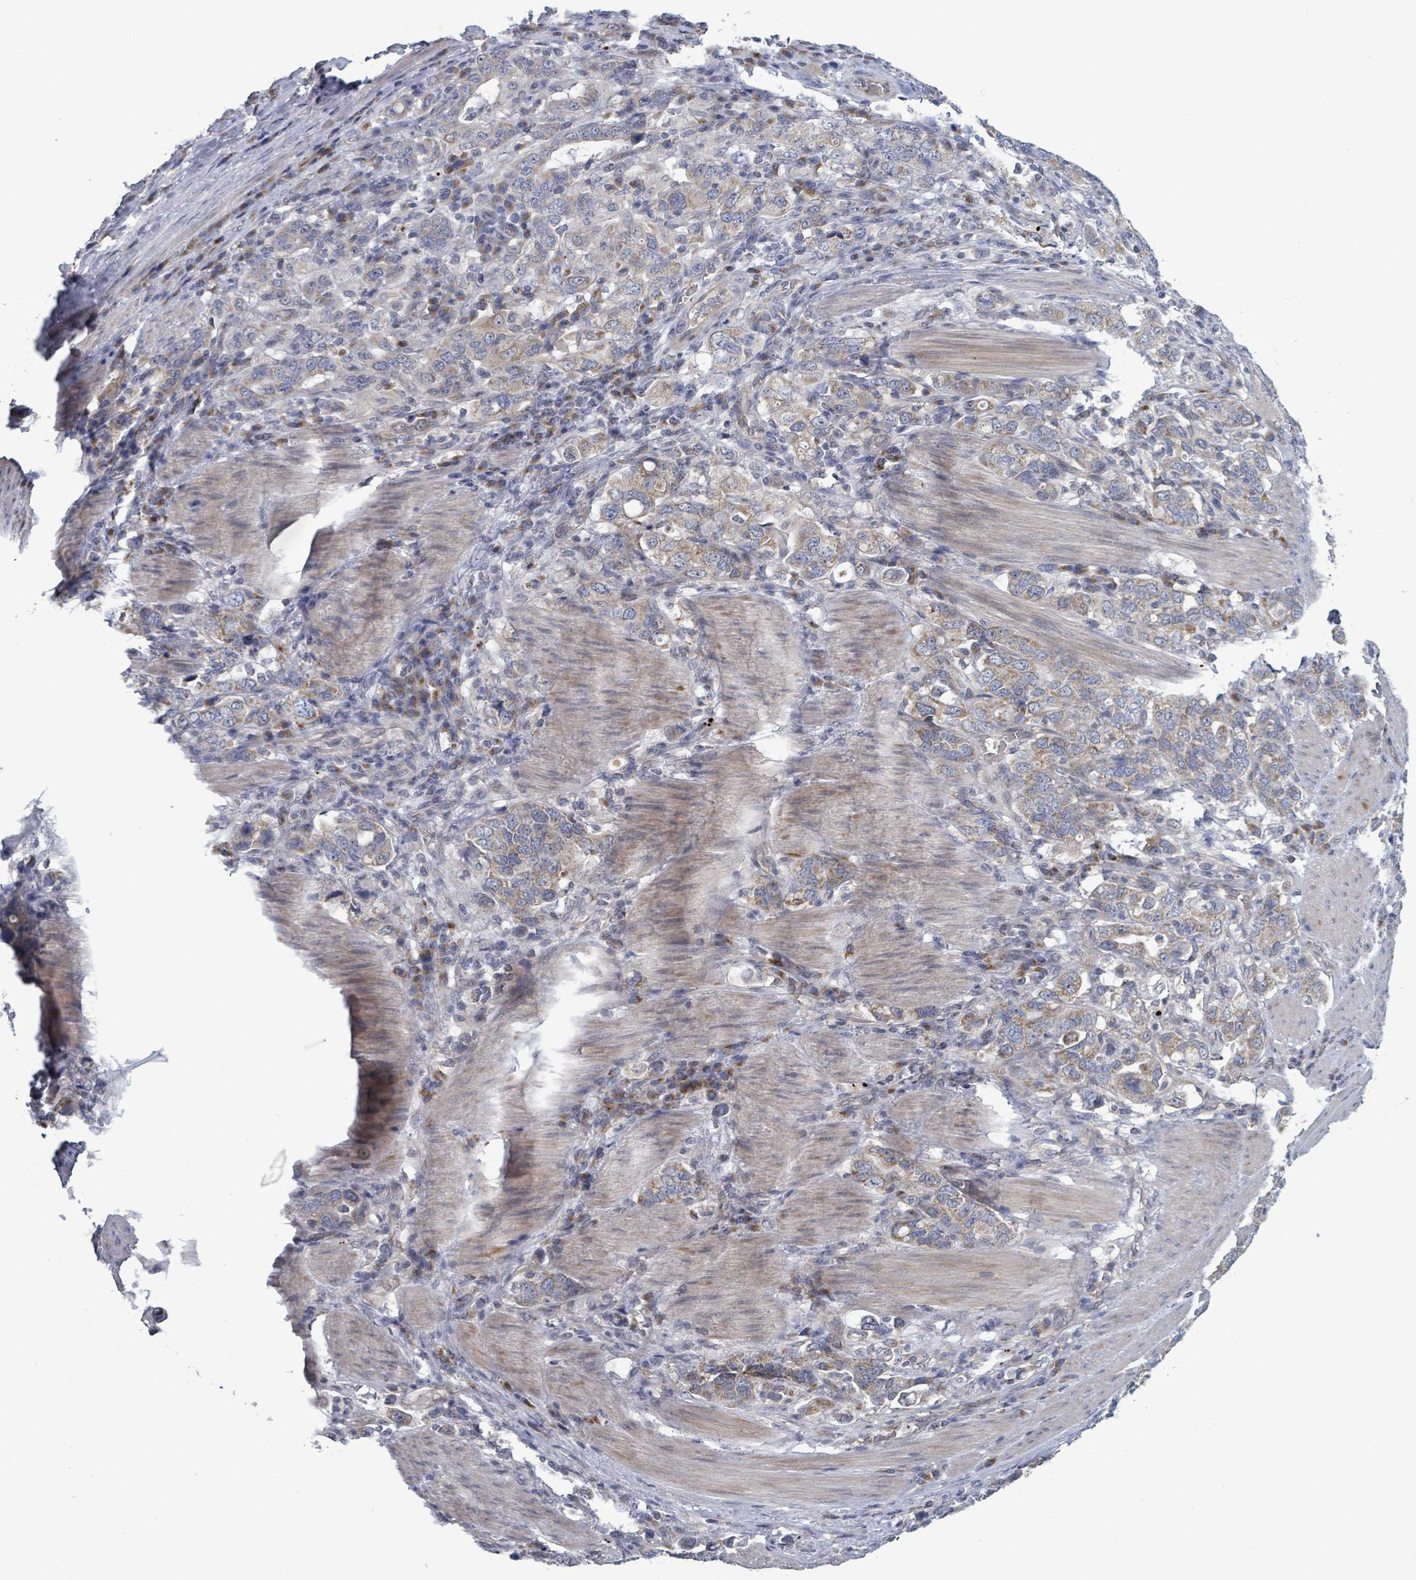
{"staining": {"intensity": "moderate", "quantity": ">75%", "location": "cytoplasmic/membranous"}, "tissue": "stomach cancer", "cell_type": "Tumor cells", "image_type": "cancer", "snomed": [{"axis": "morphology", "description": "Adenocarcinoma, NOS"}, {"axis": "topography", "description": "Stomach, upper"}, {"axis": "topography", "description": "Stomach"}], "caption": "IHC photomicrograph of neoplastic tissue: adenocarcinoma (stomach) stained using IHC reveals medium levels of moderate protein expression localized specifically in the cytoplasmic/membranous of tumor cells, appearing as a cytoplasmic/membranous brown color.", "gene": "FKBP1A", "patient": {"sex": "male", "age": 62}}